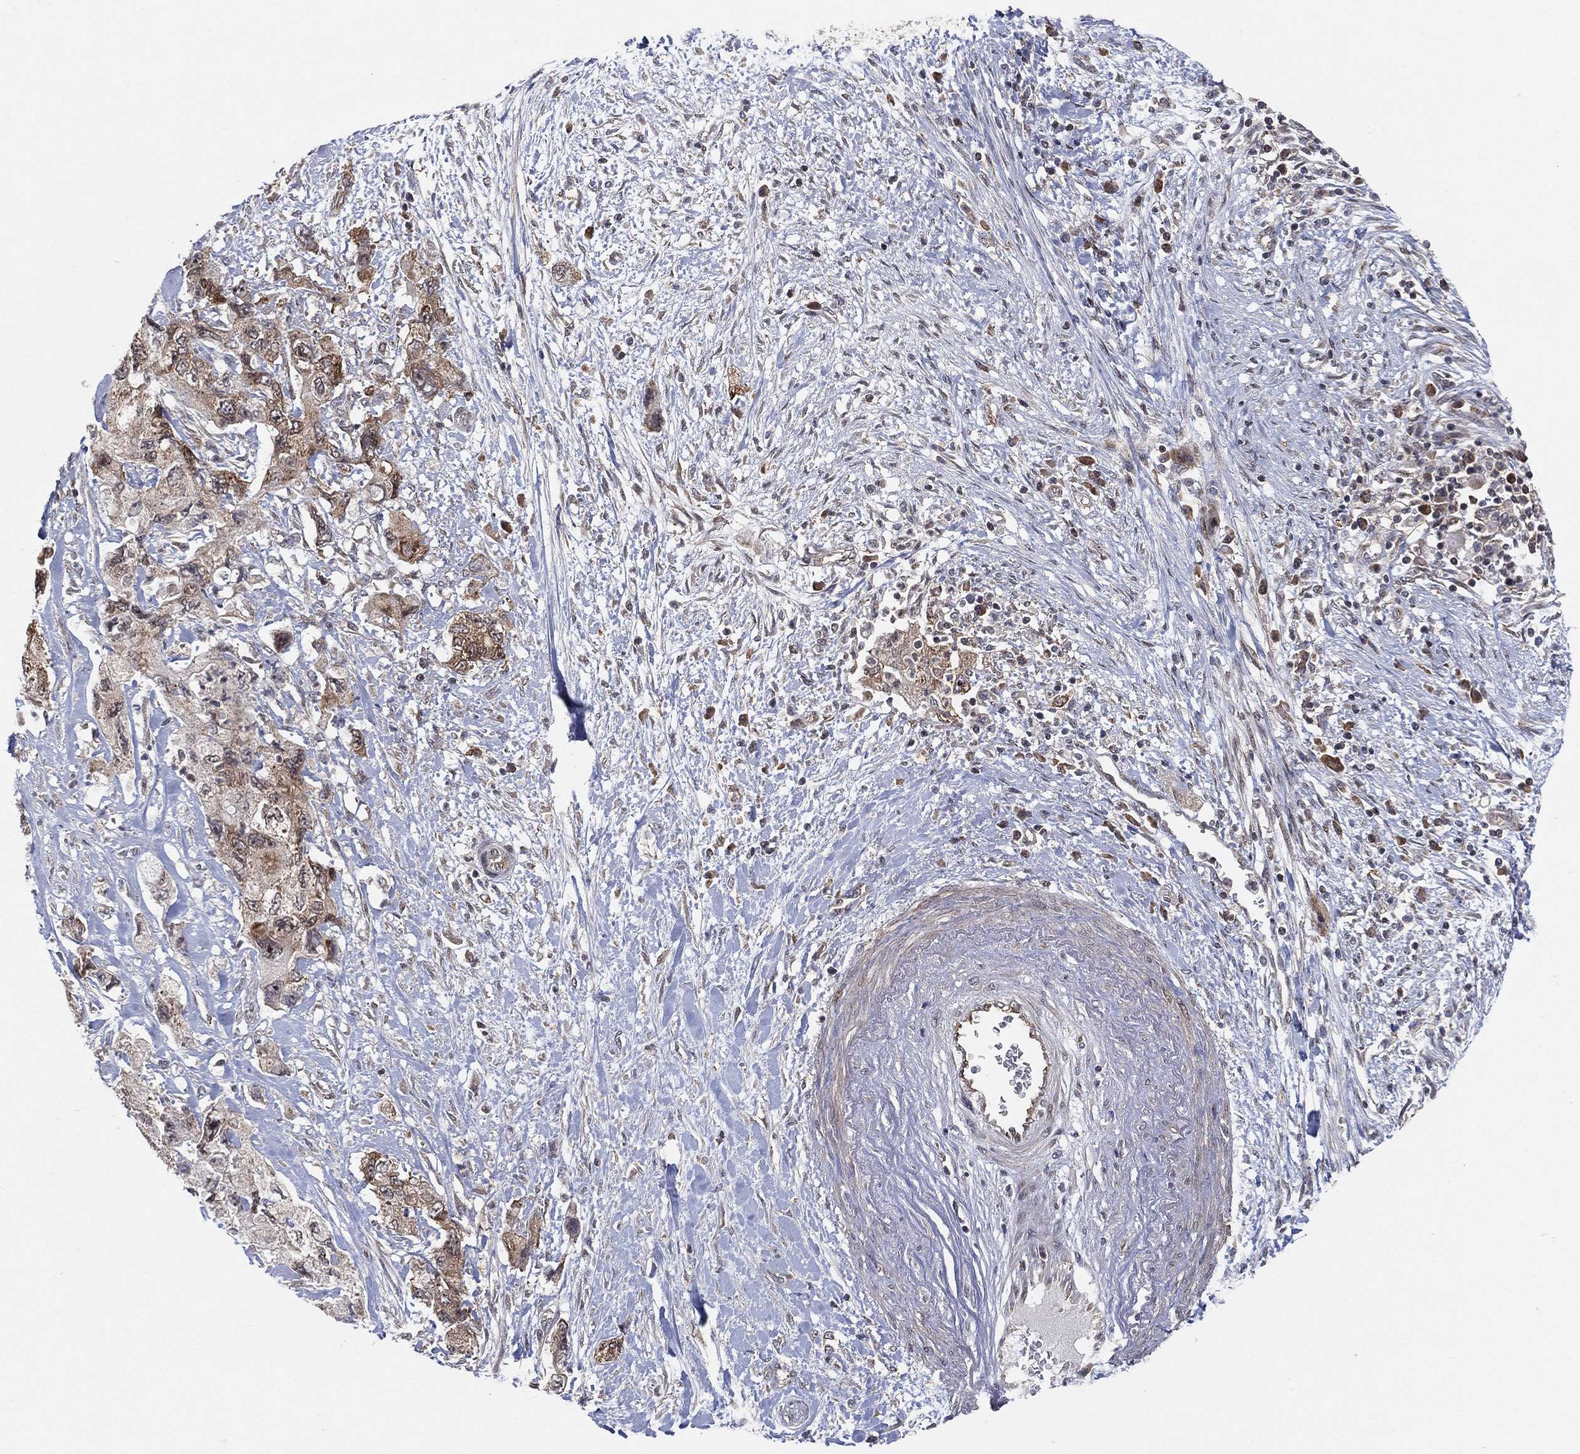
{"staining": {"intensity": "moderate", "quantity": "25%-75%", "location": "cytoplasmic/membranous"}, "tissue": "pancreatic cancer", "cell_type": "Tumor cells", "image_type": "cancer", "snomed": [{"axis": "morphology", "description": "Adenocarcinoma, NOS"}, {"axis": "topography", "description": "Pancreas"}], "caption": "Immunohistochemistry (DAB (3,3'-diaminobenzidine)) staining of human pancreatic adenocarcinoma displays moderate cytoplasmic/membranous protein expression in approximately 25%-75% of tumor cells.", "gene": "TMTC4", "patient": {"sex": "female", "age": 73}}